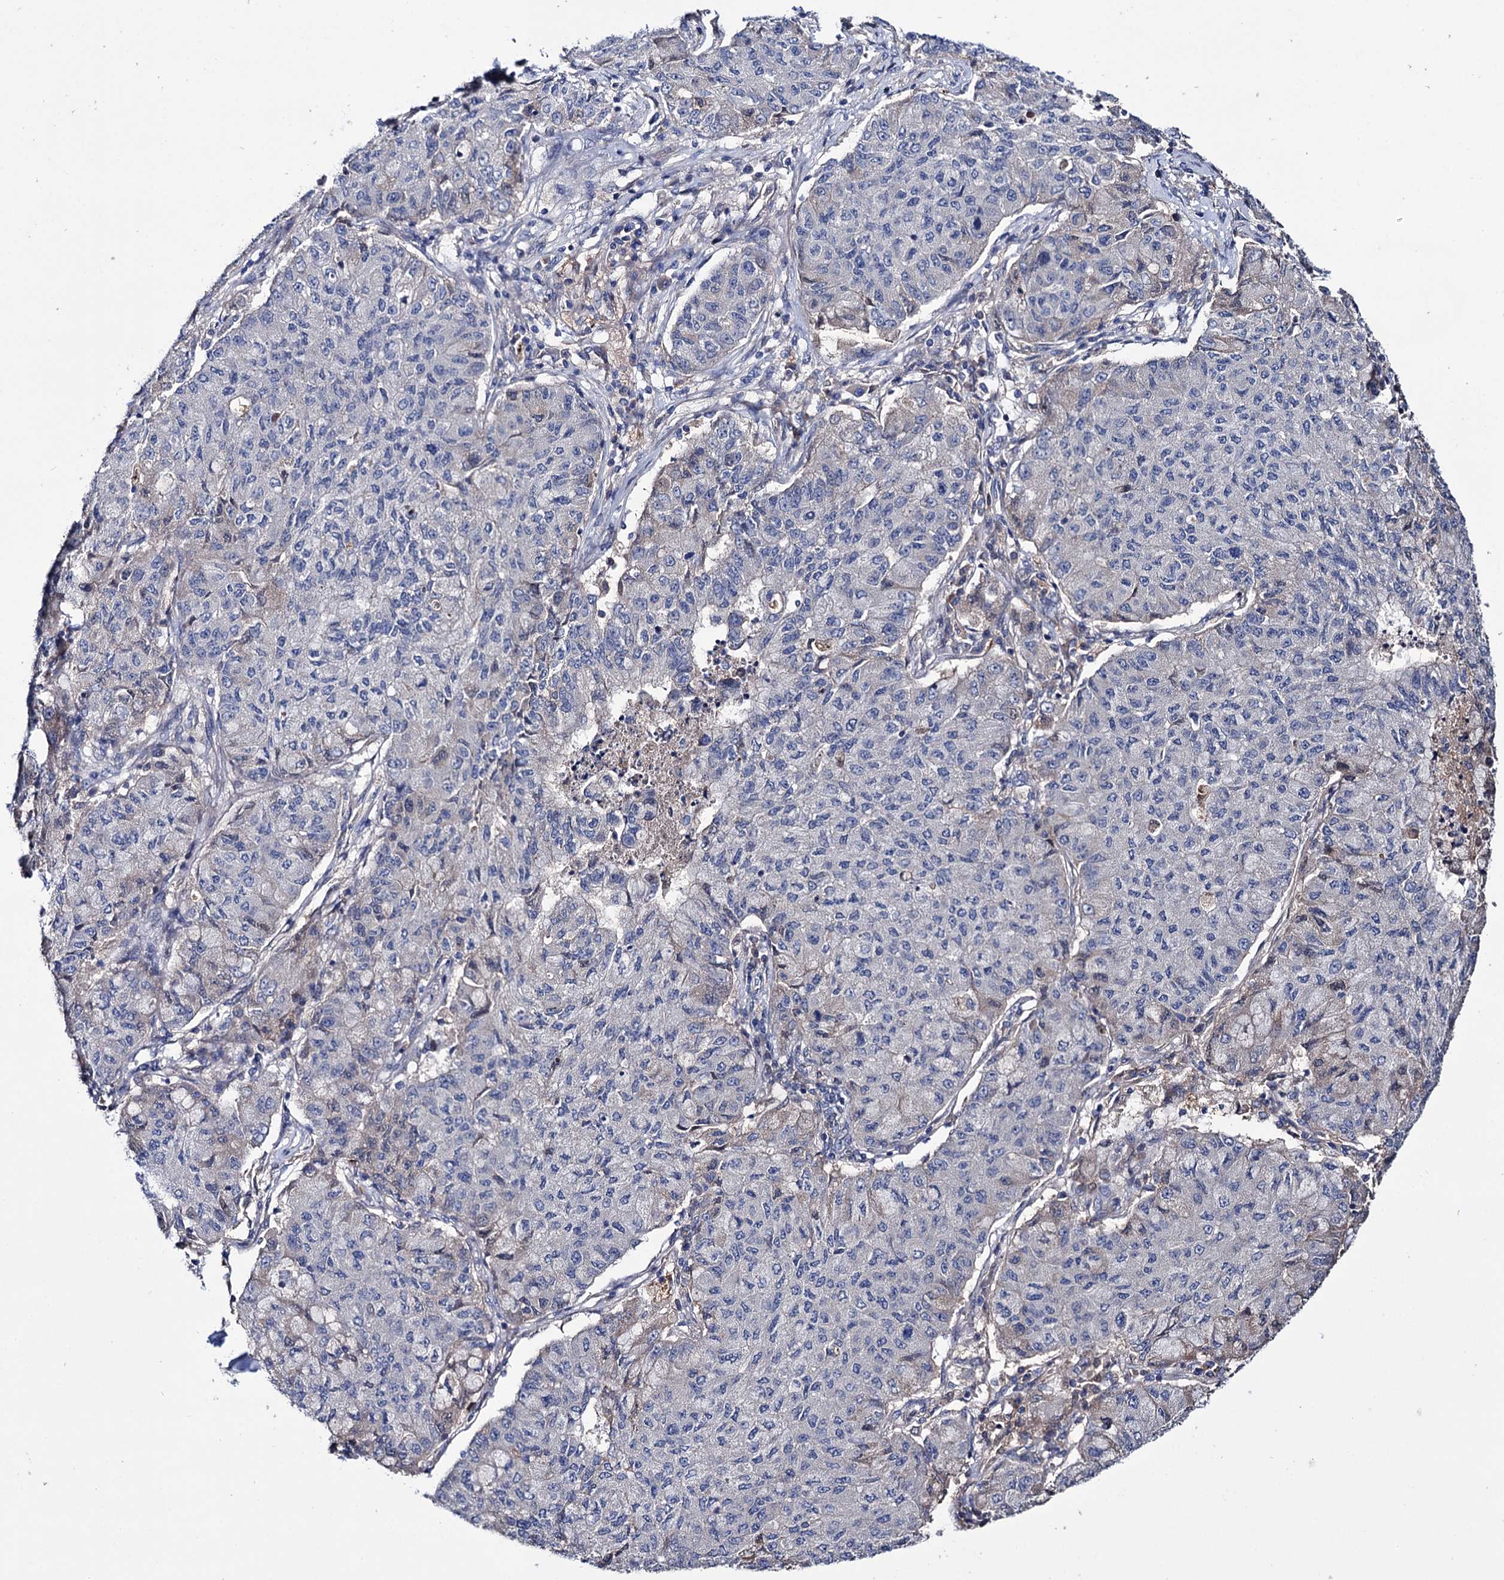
{"staining": {"intensity": "negative", "quantity": "none", "location": "none"}, "tissue": "lung cancer", "cell_type": "Tumor cells", "image_type": "cancer", "snomed": [{"axis": "morphology", "description": "Squamous cell carcinoma, NOS"}, {"axis": "topography", "description": "Lung"}], "caption": "A histopathology image of human lung cancer (squamous cell carcinoma) is negative for staining in tumor cells. (DAB (3,3'-diaminobenzidine) immunohistochemistry (IHC) visualized using brightfield microscopy, high magnification).", "gene": "PPP1R32", "patient": {"sex": "male", "age": 74}}